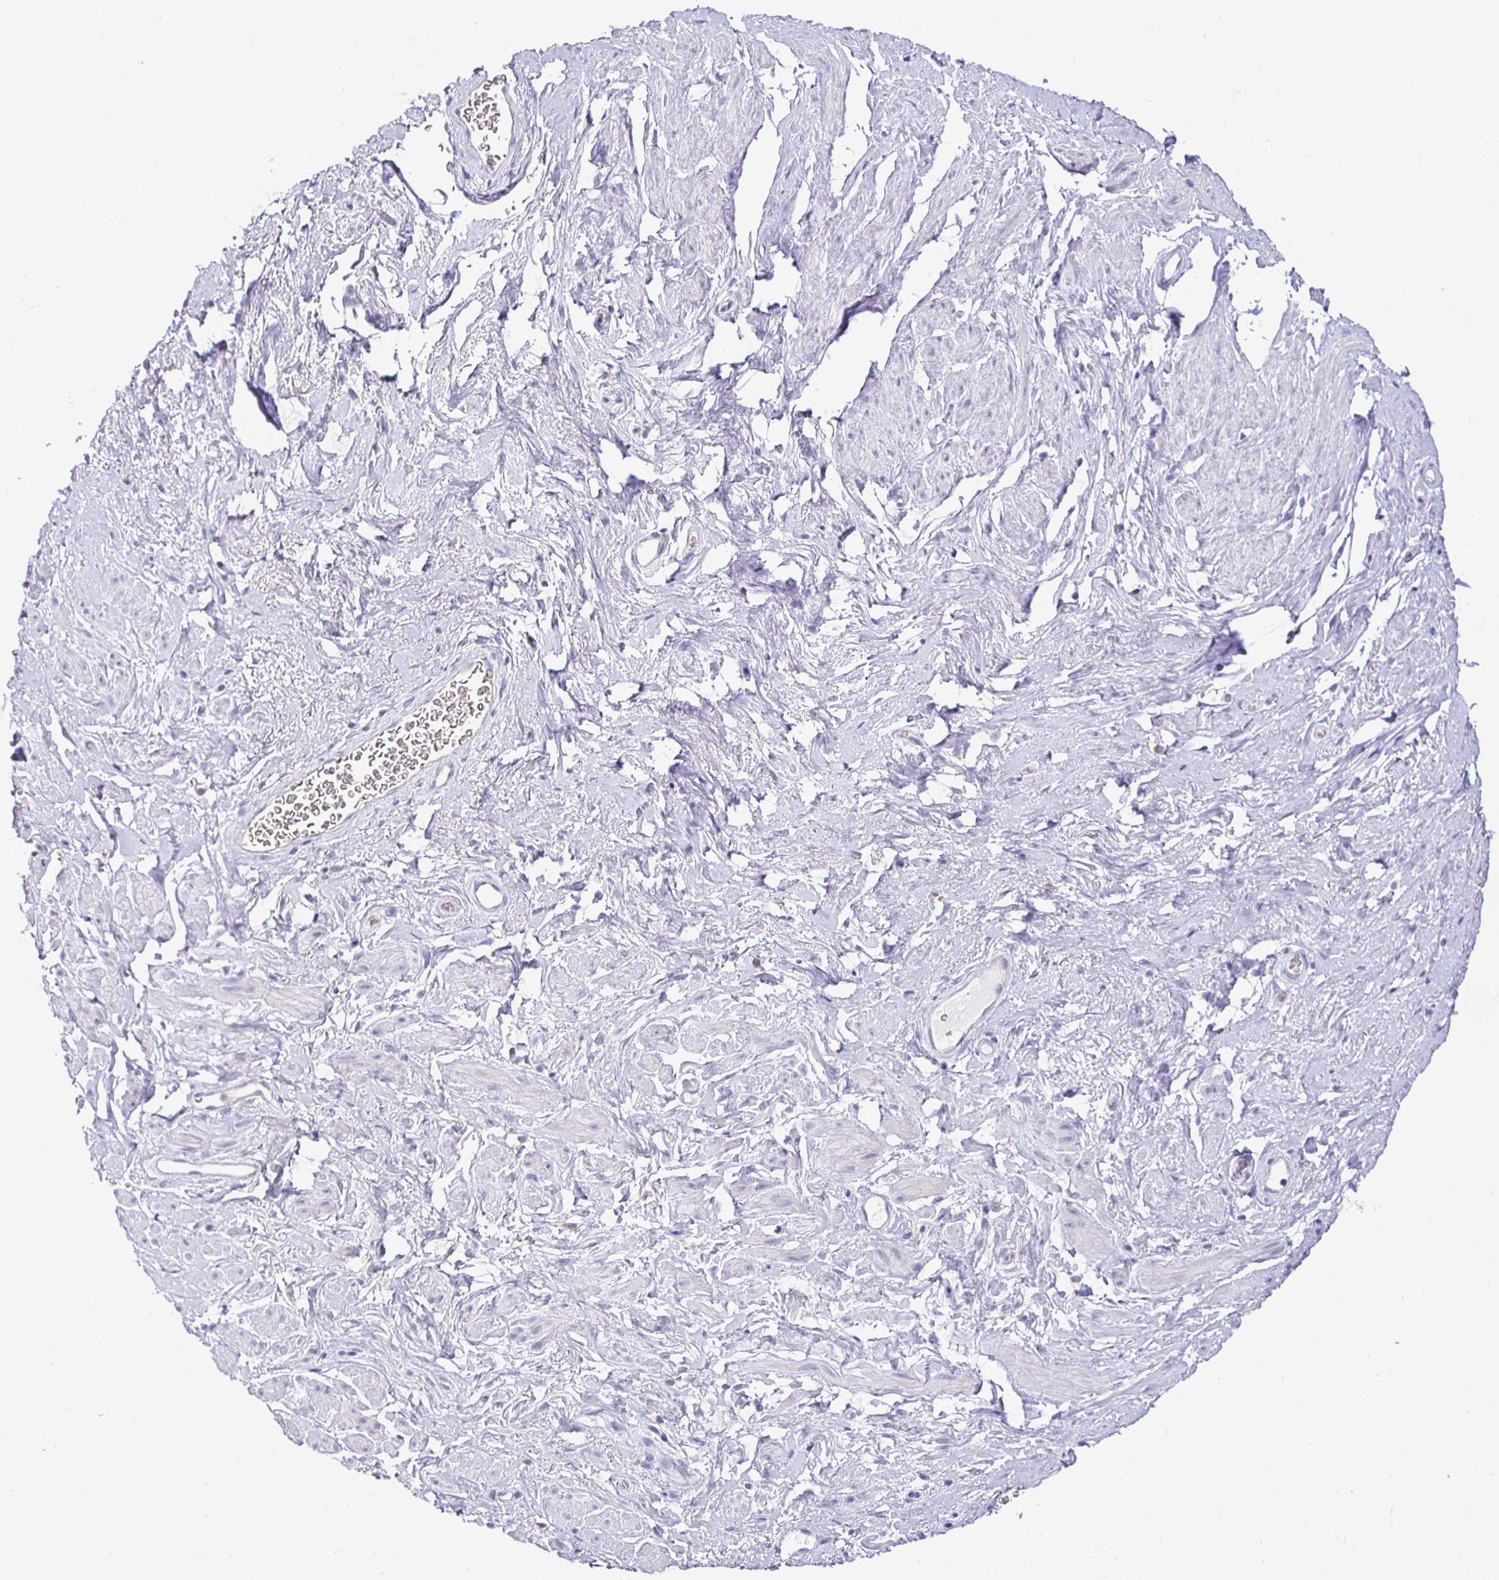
{"staining": {"intensity": "negative", "quantity": "none", "location": "none"}, "tissue": "adipose tissue", "cell_type": "Adipocytes", "image_type": "normal", "snomed": [{"axis": "morphology", "description": "Normal tissue, NOS"}, {"axis": "topography", "description": "Vagina"}, {"axis": "topography", "description": "Peripheral nerve tissue"}], "caption": "Immunohistochemistry histopathology image of normal human adipose tissue stained for a protein (brown), which displays no positivity in adipocytes.", "gene": "SIRPA", "patient": {"sex": "female", "age": 71}}